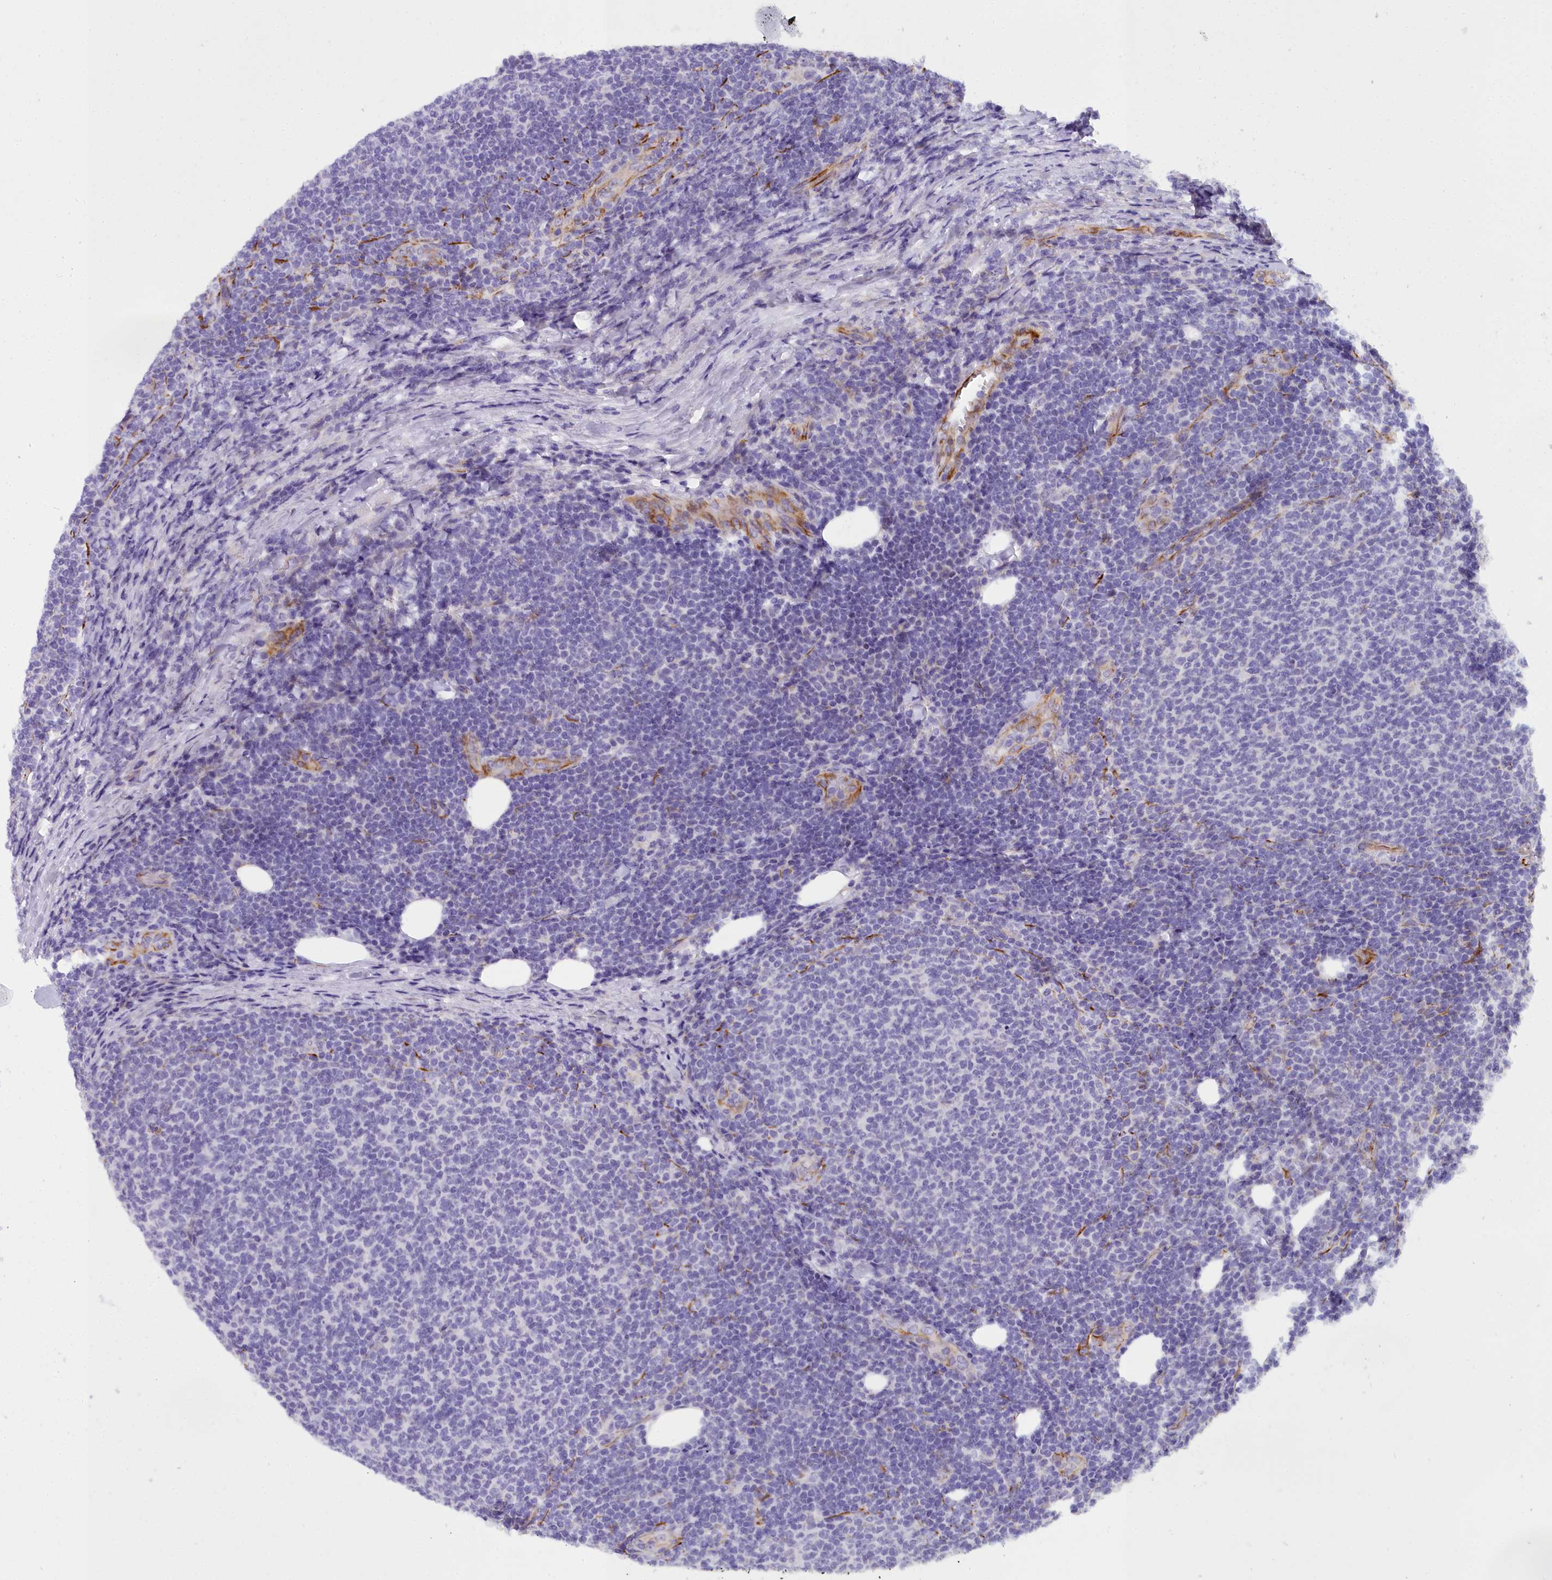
{"staining": {"intensity": "negative", "quantity": "none", "location": "none"}, "tissue": "lymphoma", "cell_type": "Tumor cells", "image_type": "cancer", "snomed": [{"axis": "morphology", "description": "Malignant lymphoma, non-Hodgkin's type, Low grade"}, {"axis": "topography", "description": "Lymph node"}], "caption": "This is an immunohistochemistry (IHC) micrograph of low-grade malignant lymphoma, non-Hodgkin's type. There is no positivity in tumor cells.", "gene": "TIMM22", "patient": {"sex": "male", "age": 66}}